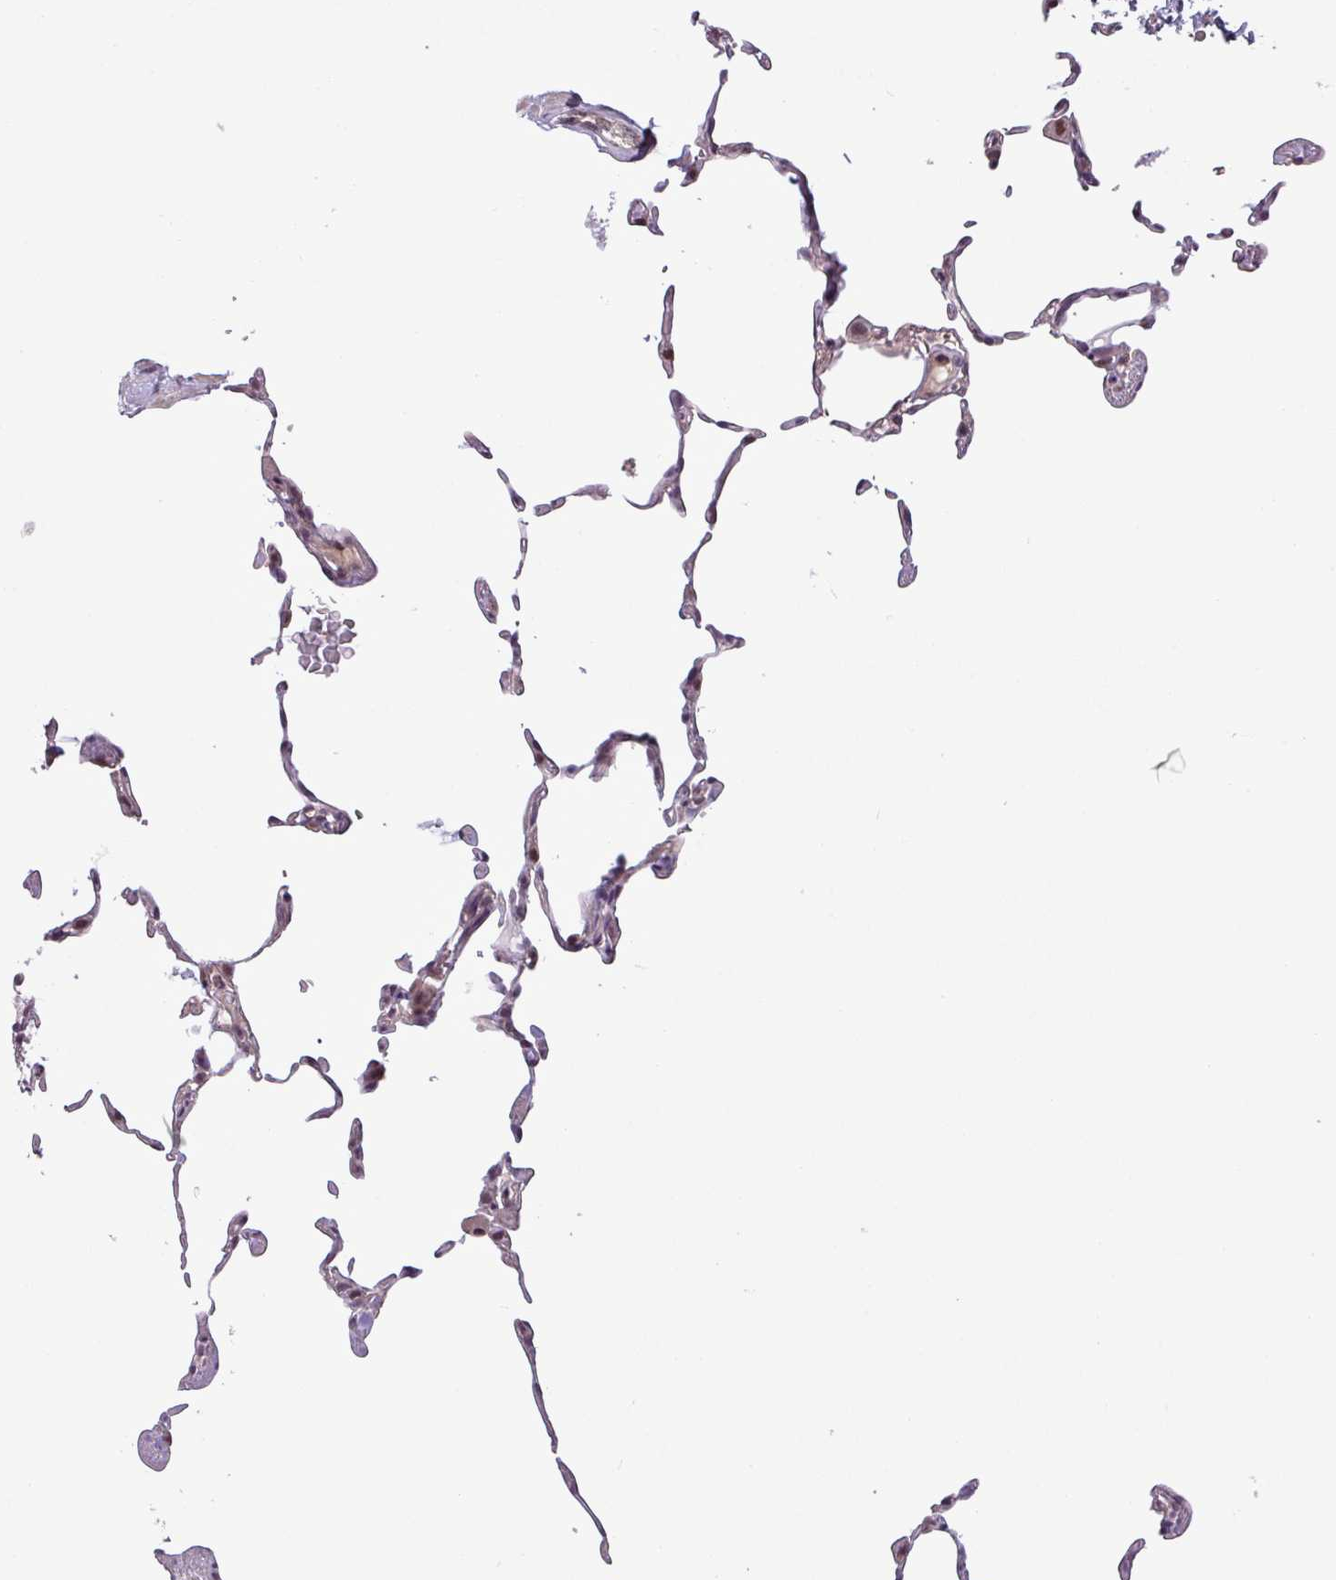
{"staining": {"intensity": "negative", "quantity": "none", "location": "none"}, "tissue": "lung", "cell_type": "Alveolar cells", "image_type": "normal", "snomed": [{"axis": "morphology", "description": "Normal tissue, NOS"}, {"axis": "topography", "description": "Lung"}], "caption": "The IHC photomicrograph has no significant positivity in alveolar cells of lung.", "gene": "MFHAS1", "patient": {"sex": "female", "age": 57}}